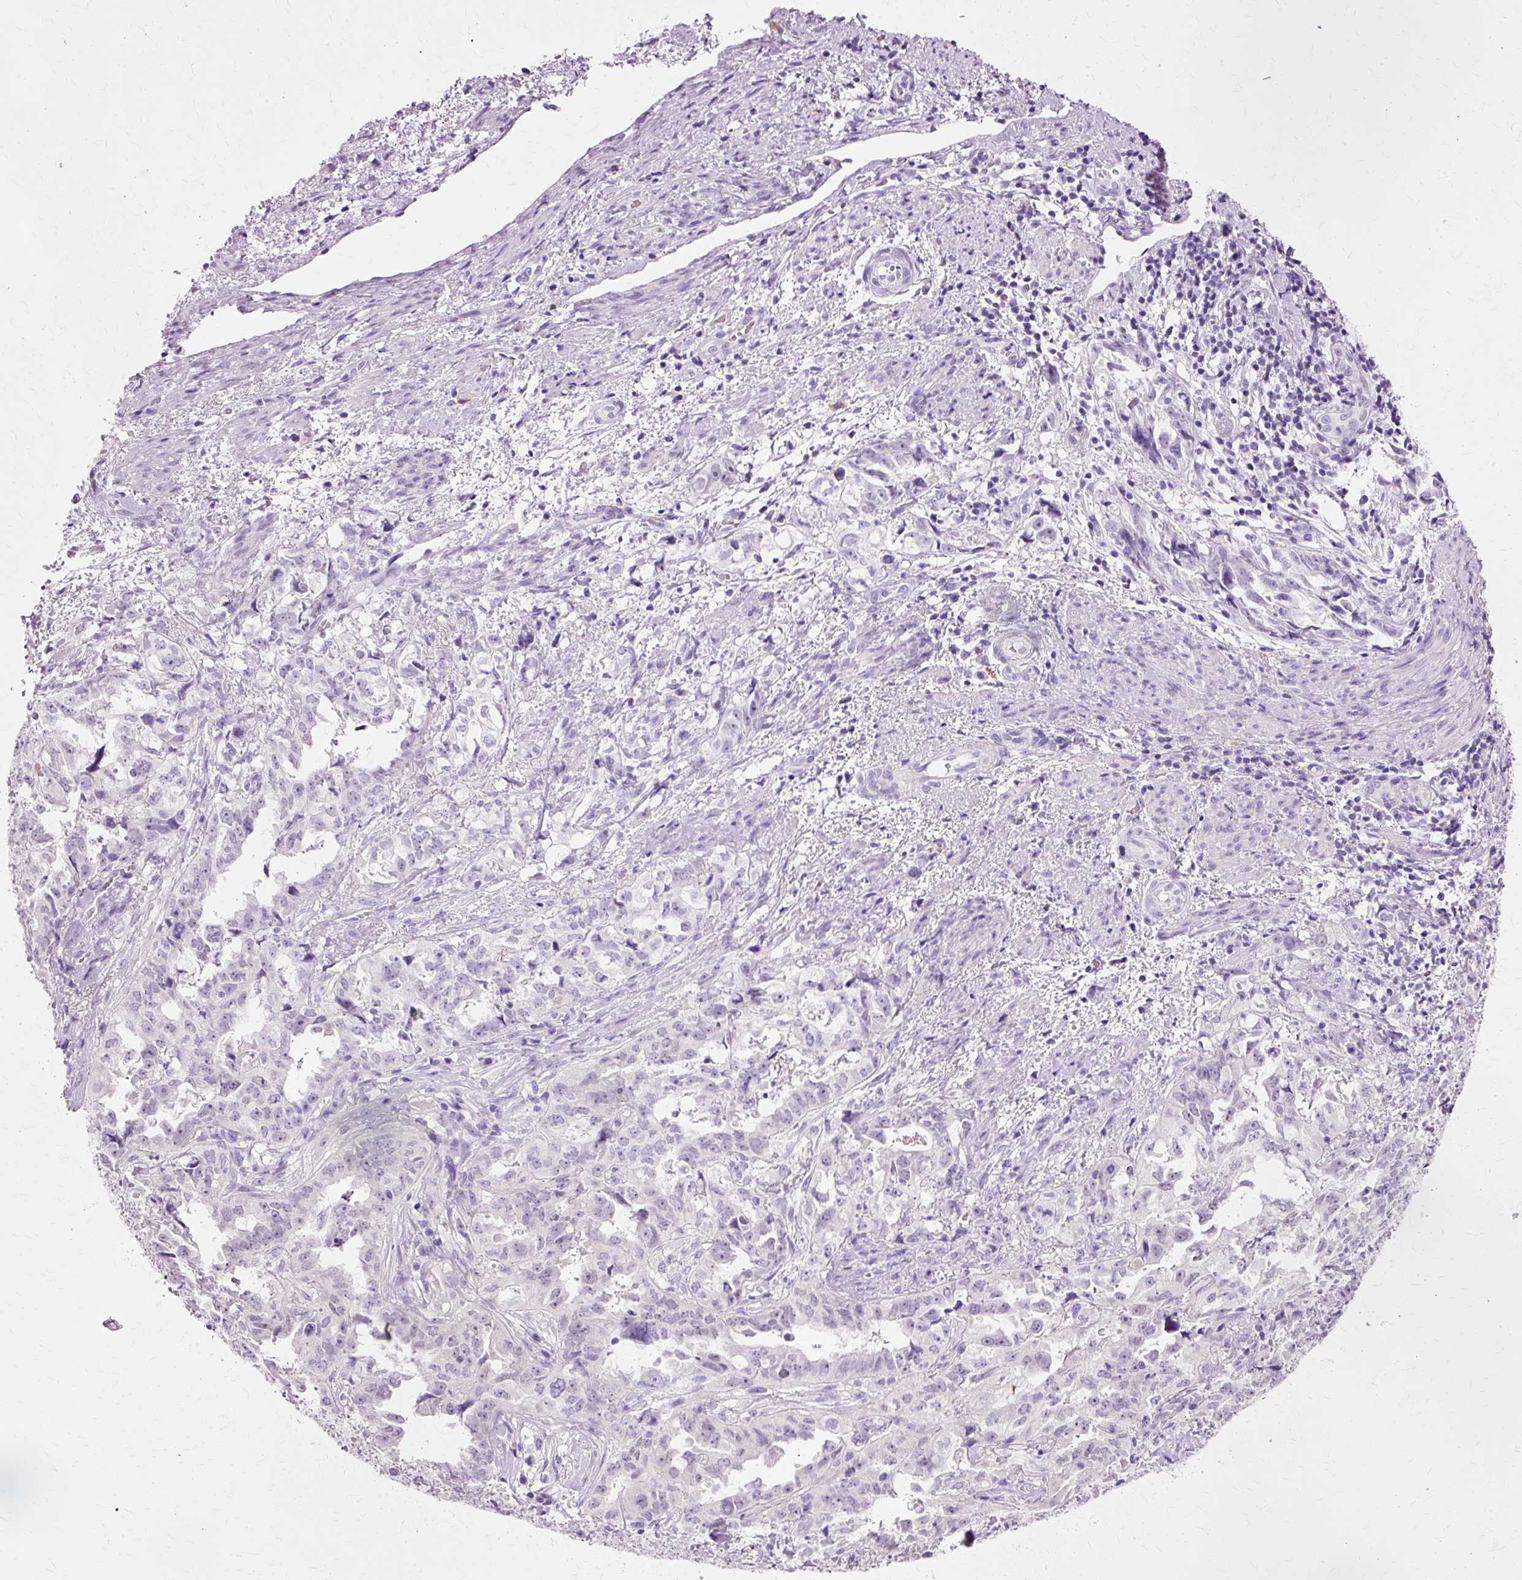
{"staining": {"intensity": "negative", "quantity": "none", "location": "none"}, "tissue": "endometrial cancer", "cell_type": "Tumor cells", "image_type": "cancer", "snomed": [{"axis": "morphology", "description": "Adenocarcinoma, NOS"}, {"axis": "topography", "description": "Endometrium"}], "caption": "Human endometrial cancer (adenocarcinoma) stained for a protein using immunohistochemistry exhibits no positivity in tumor cells.", "gene": "VN1R2", "patient": {"sex": "female", "age": 65}}